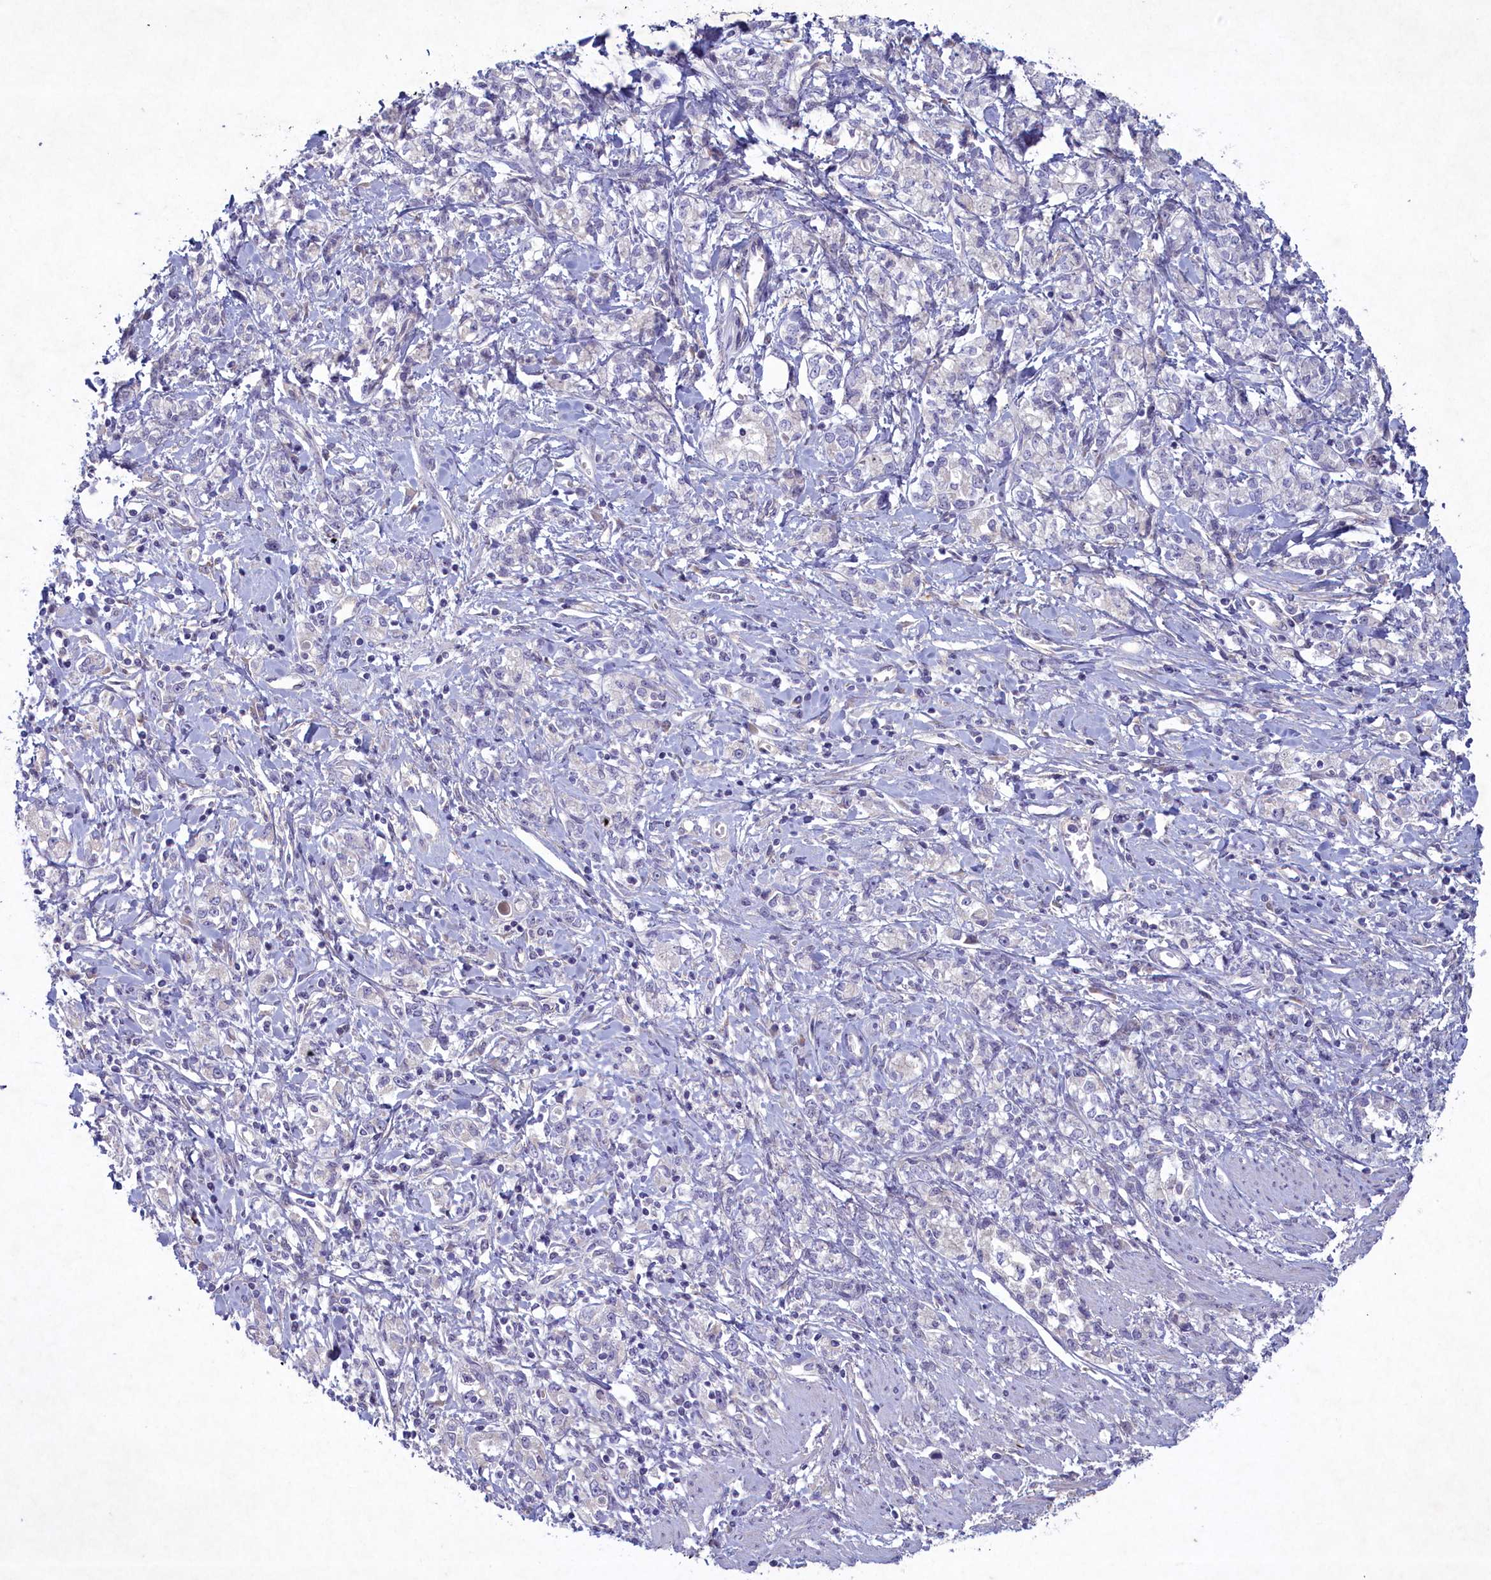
{"staining": {"intensity": "negative", "quantity": "none", "location": "none"}, "tissue": "stomach cancer", "cell_type": "Tumor cells", "image_type": "cancer", "snomed": [{"axis": "morphology", "description": "Adenocarcinoma, NOS"}, {"axis": "topography", "description": "Stomach"}], "caption": "Immunohistochemical staining of human adenocarcinoma (stomach) demonstrates no significant staining in tumor cells.", "gene": "PLEKHG6", "patient": {"sex": "female", "age": 76}}